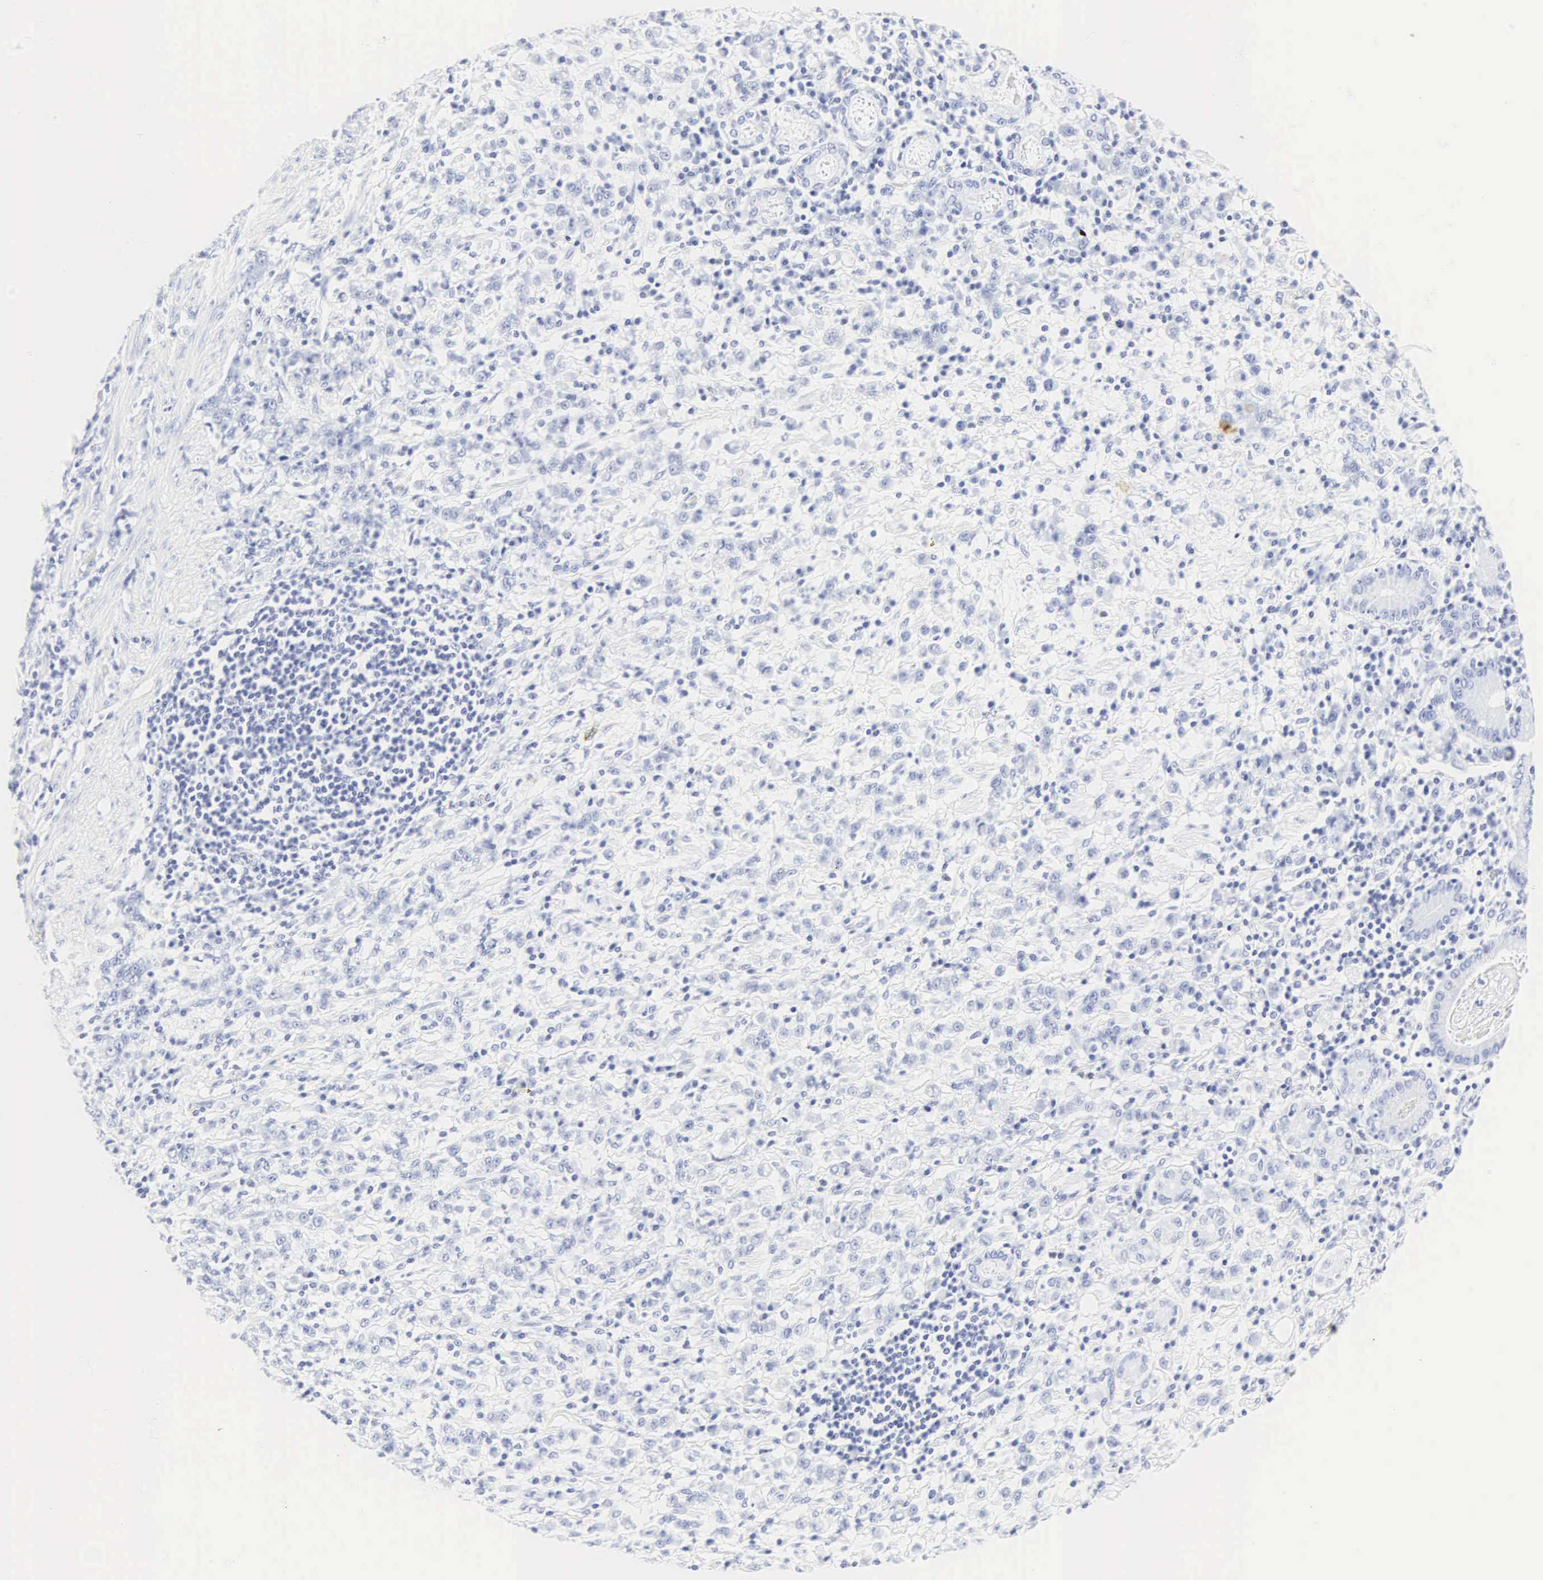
{"staining": {"intensity": "negative", "quantity": "none", "location": "none"}, "tissue": "stomach cancer", "cell_type": "Tumor cells", "image_type": "cancer", "snomed": [{"axis": "morphology", "description": "Adenocarcinoma, NOS"}, {"axis": "topography", "description": "Stomach, lower"}], "caption": "This is a micrograph of IHC staining of stomach cancer (adenocarcinoma), which shows no positivity in tumor cells. (DAB immunohistochemistry, high magnification).", "gene": "CGB3", "patient": {"sex": "male", "age": 88}}